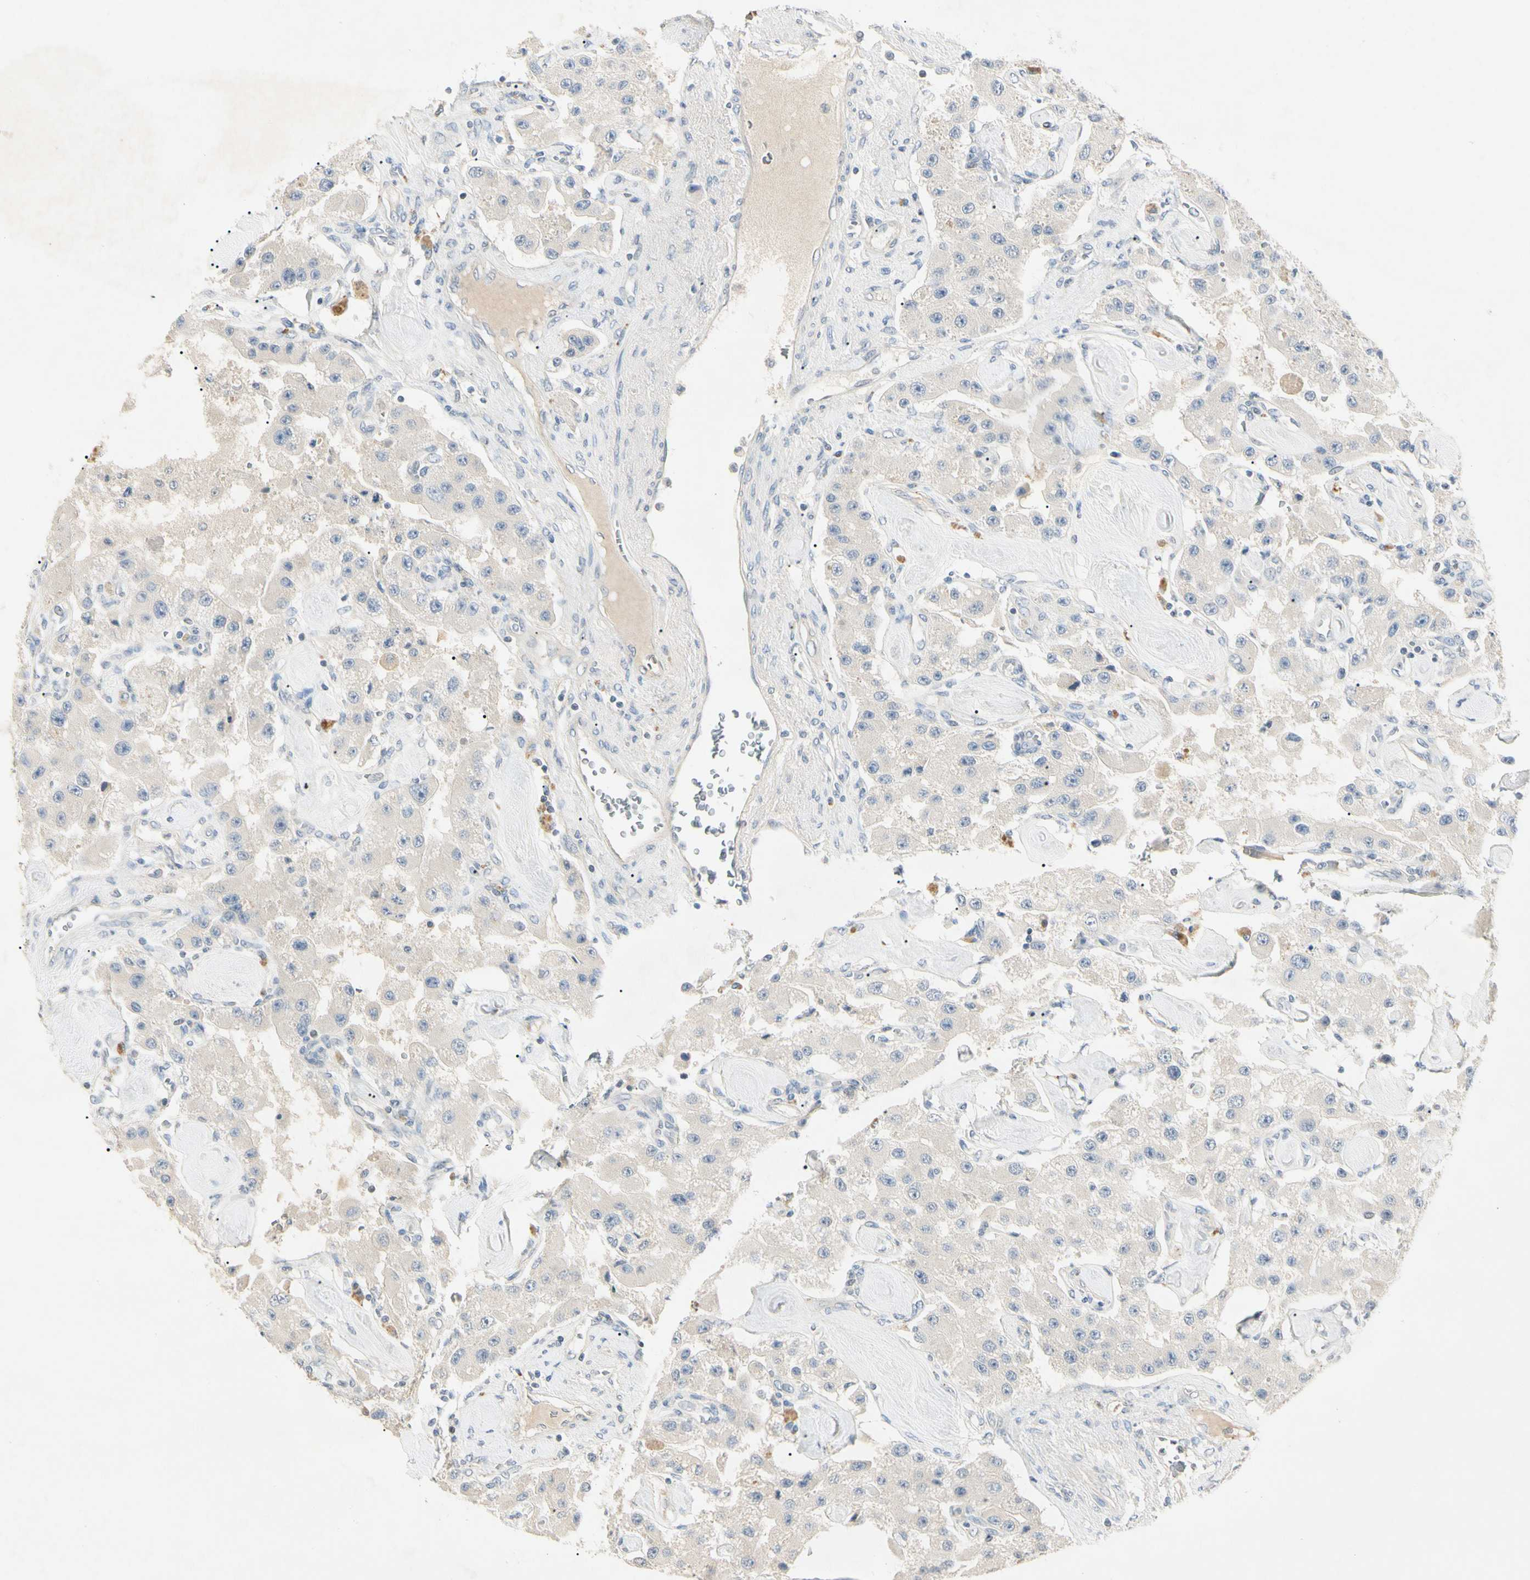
{"staining": {"intensity": "negative", "quantity": "none", "location": "none"}, "tissue": "carcinoid", "cell_type": "Tumor cells", "image_type": "cancer", "snomed": [{"axis": "morphology", "description": "Carcinoid, malignant, NOS"}, {"axis": "topography", "description": "Pancreas"}], "caption": "Protein analysis of malignant carcinoid exhibits no significant positivity in tumor cells.", "gene": "PRSS21", "patient": {"sex": "male", "age": 41}}